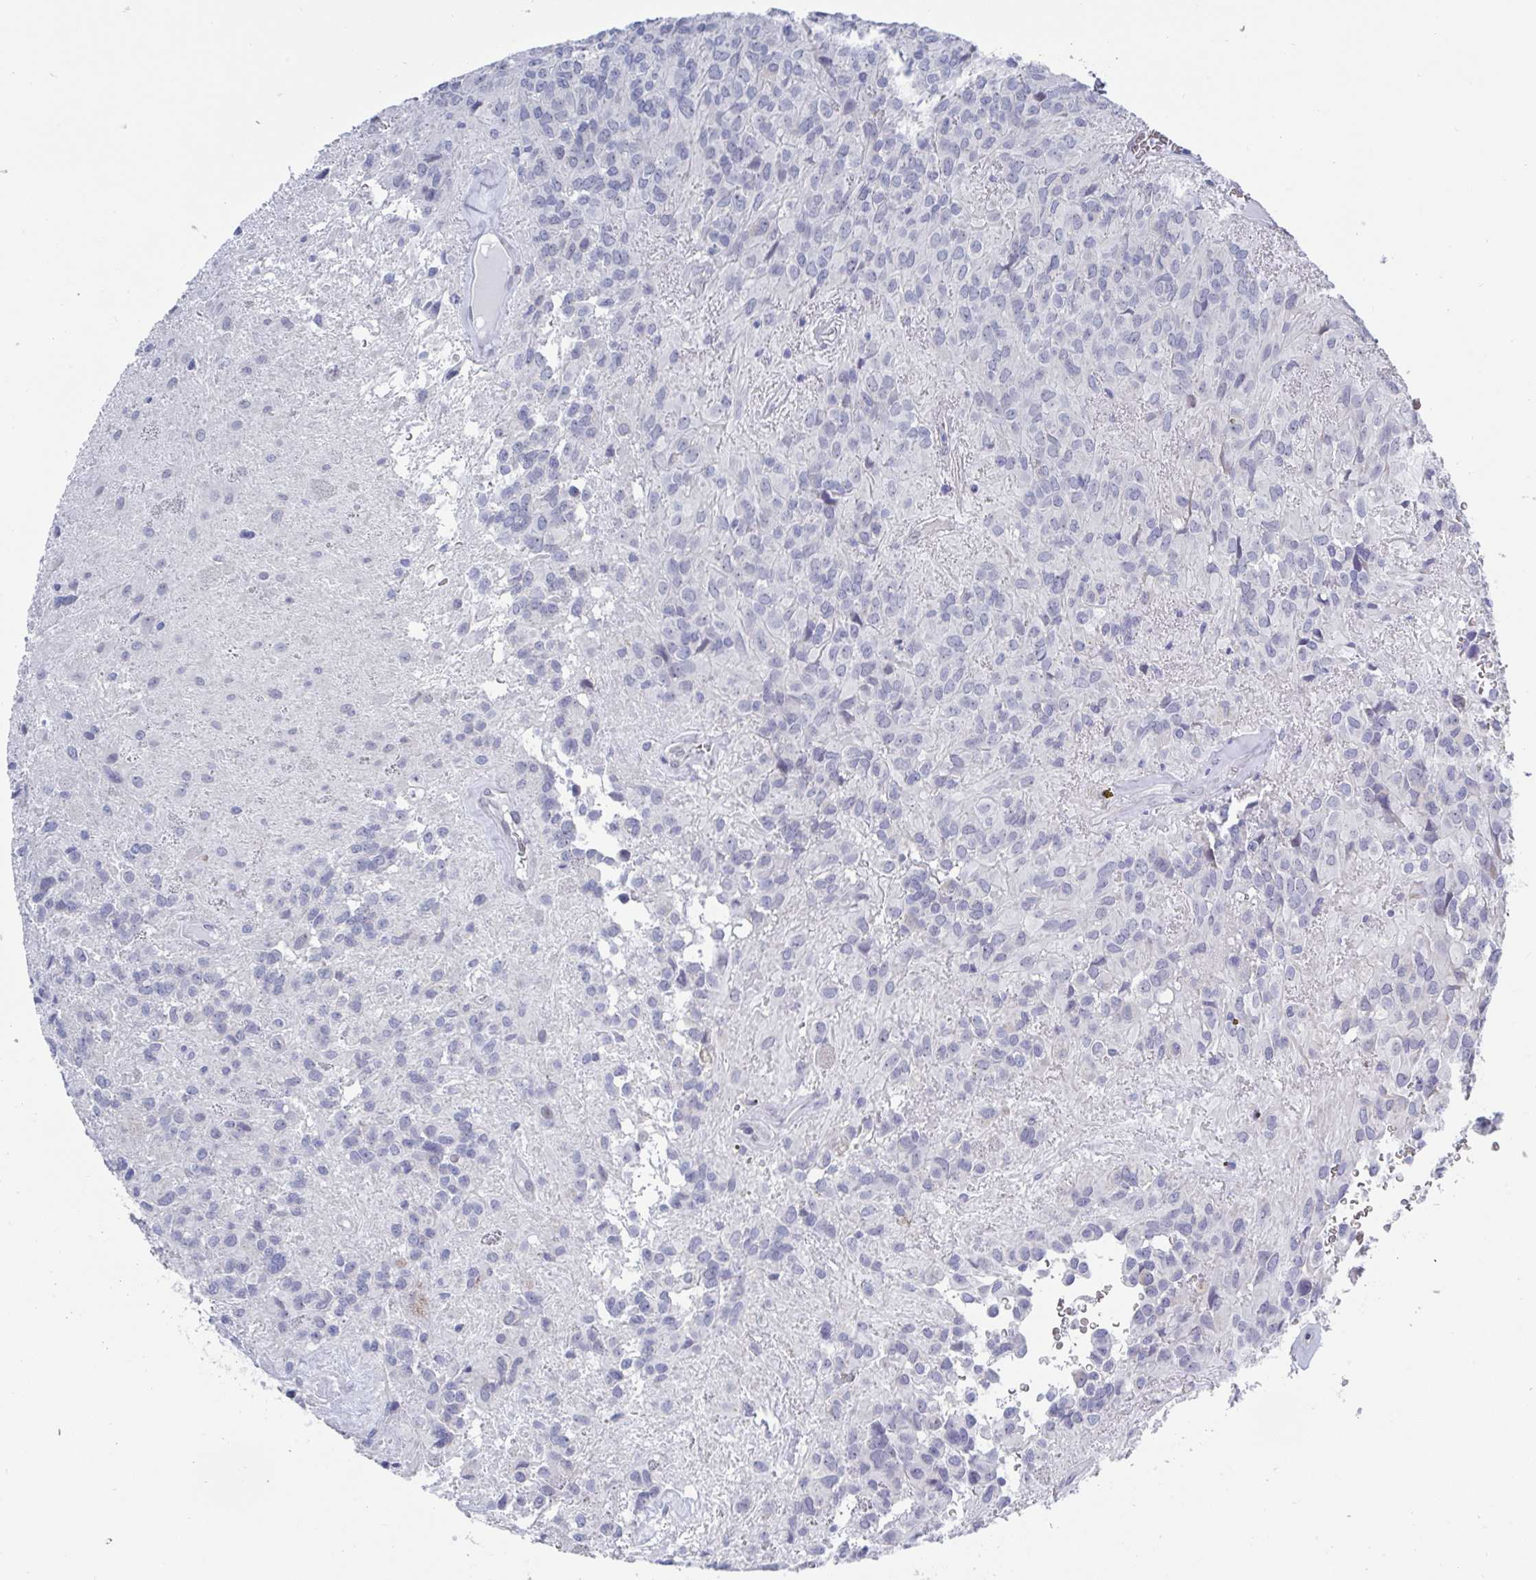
{"staining": {"intensity": "negative", "quantity": "none", "location": "none"}, "tissue": "glioma", "cell_type": "Tumor cells", "image_type": "cancer", "snomed": [{"axis": "morphology", "description": "Glioma, malignant, Low grade"}, {"axis": "topography", "description": "Brain"}], "caption": "A micrograph of human glioma is negative for staining in tumor cells. (DAB (3,3'-diaminobenzidine) immunohistochemistry, high magnification).", "gene": "MFSD4A", "patient": {"sex": "male", "age": 56}}